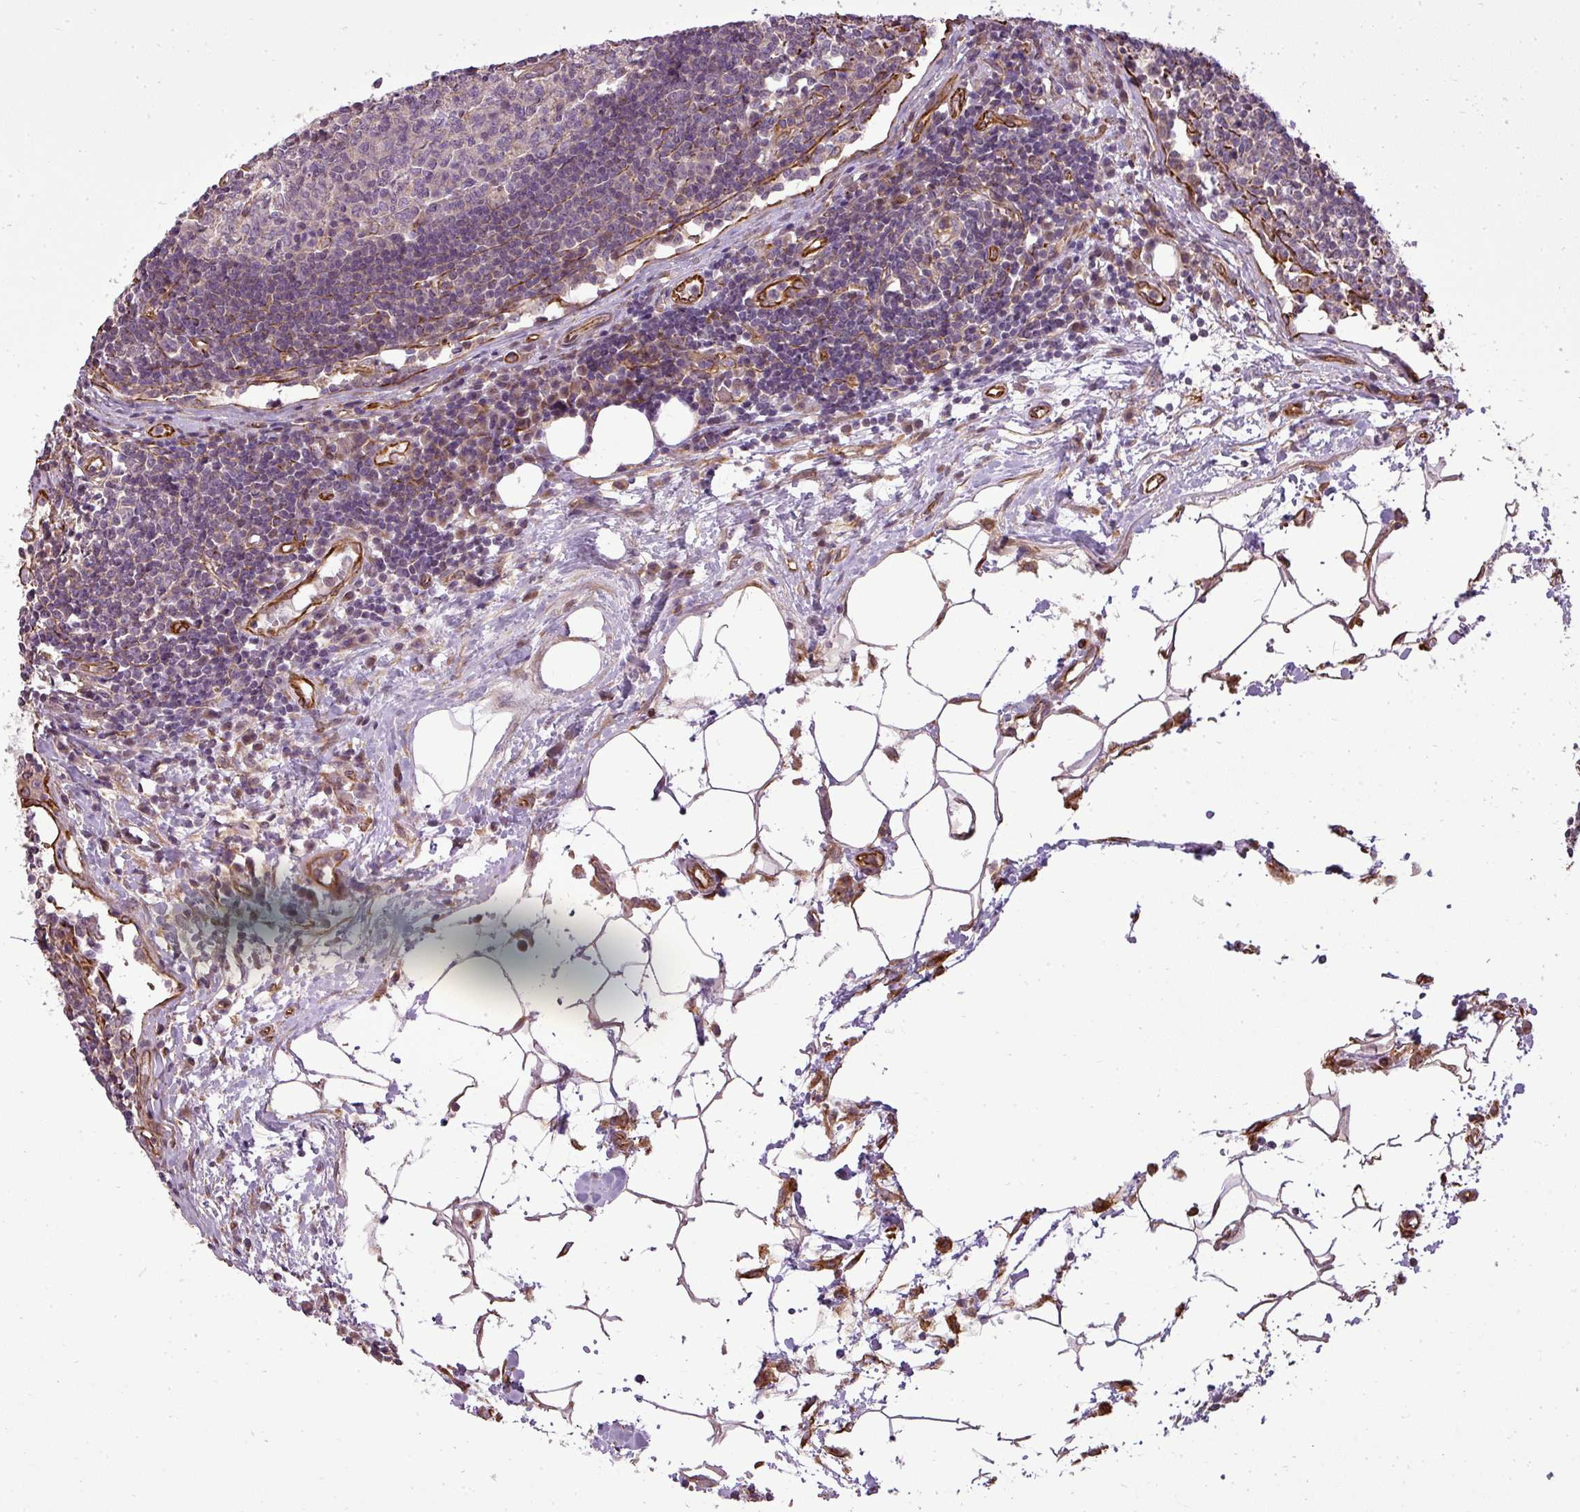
{"staining": {"intensity": "negative", "quantity": "none", "location": "none"}, "tissue": "lymph node", "cell_type": "Germinal center cells", "image_type": "normal", "snomed": [{"axis": "morphology", "description": "Normal tissue, NOS"}, {"axis": "topography", "description": "Lymph node"}], "caption": "Germinal center cells are negative for brown protein staining in benign lymph node.", "gene": "PDRG1", "patient": {"sex": "female", "age": 55}}